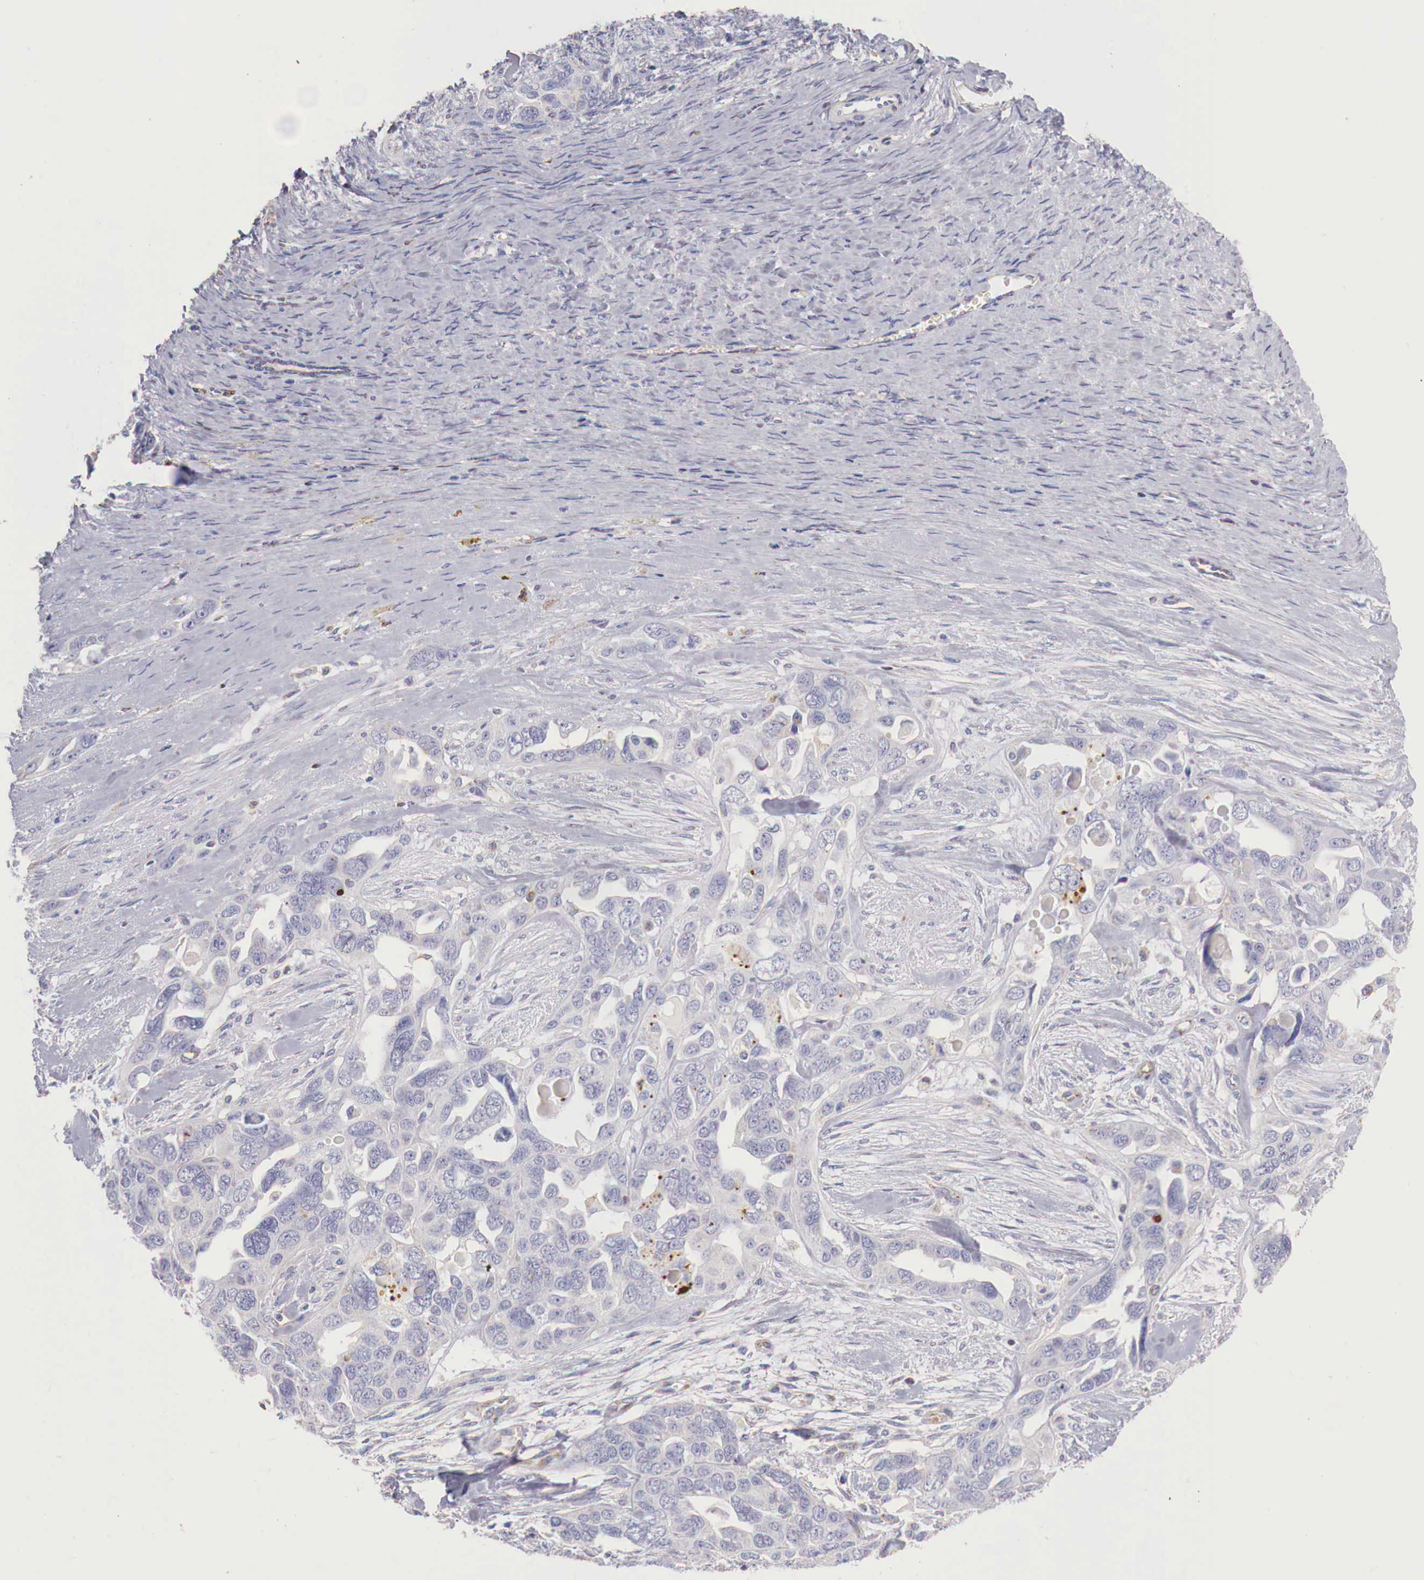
{"staining": {"intensity": "weak", "quantity": "<25%", "location": "cytoplasmic/membranous"}, "tissue": "ovarian cancer", "cell_type": "Tumor cells", "image_type": "cancer", "snomed": [{"axis": "morphology", "description": "Cystadenocarcinoma, serous, NOS"}, {"axis": "topography", "description": "Ovary"}], "caption": "Tumor cells are negative for brown protein staining in serous cystadenocarcinoma (ovarian). The staining is performed using DAB brown chromogen with nuclei counter-stained in using hematoxylin.", "gene": "IDH3G", "patient": {"sex": "female", "age": 63}}